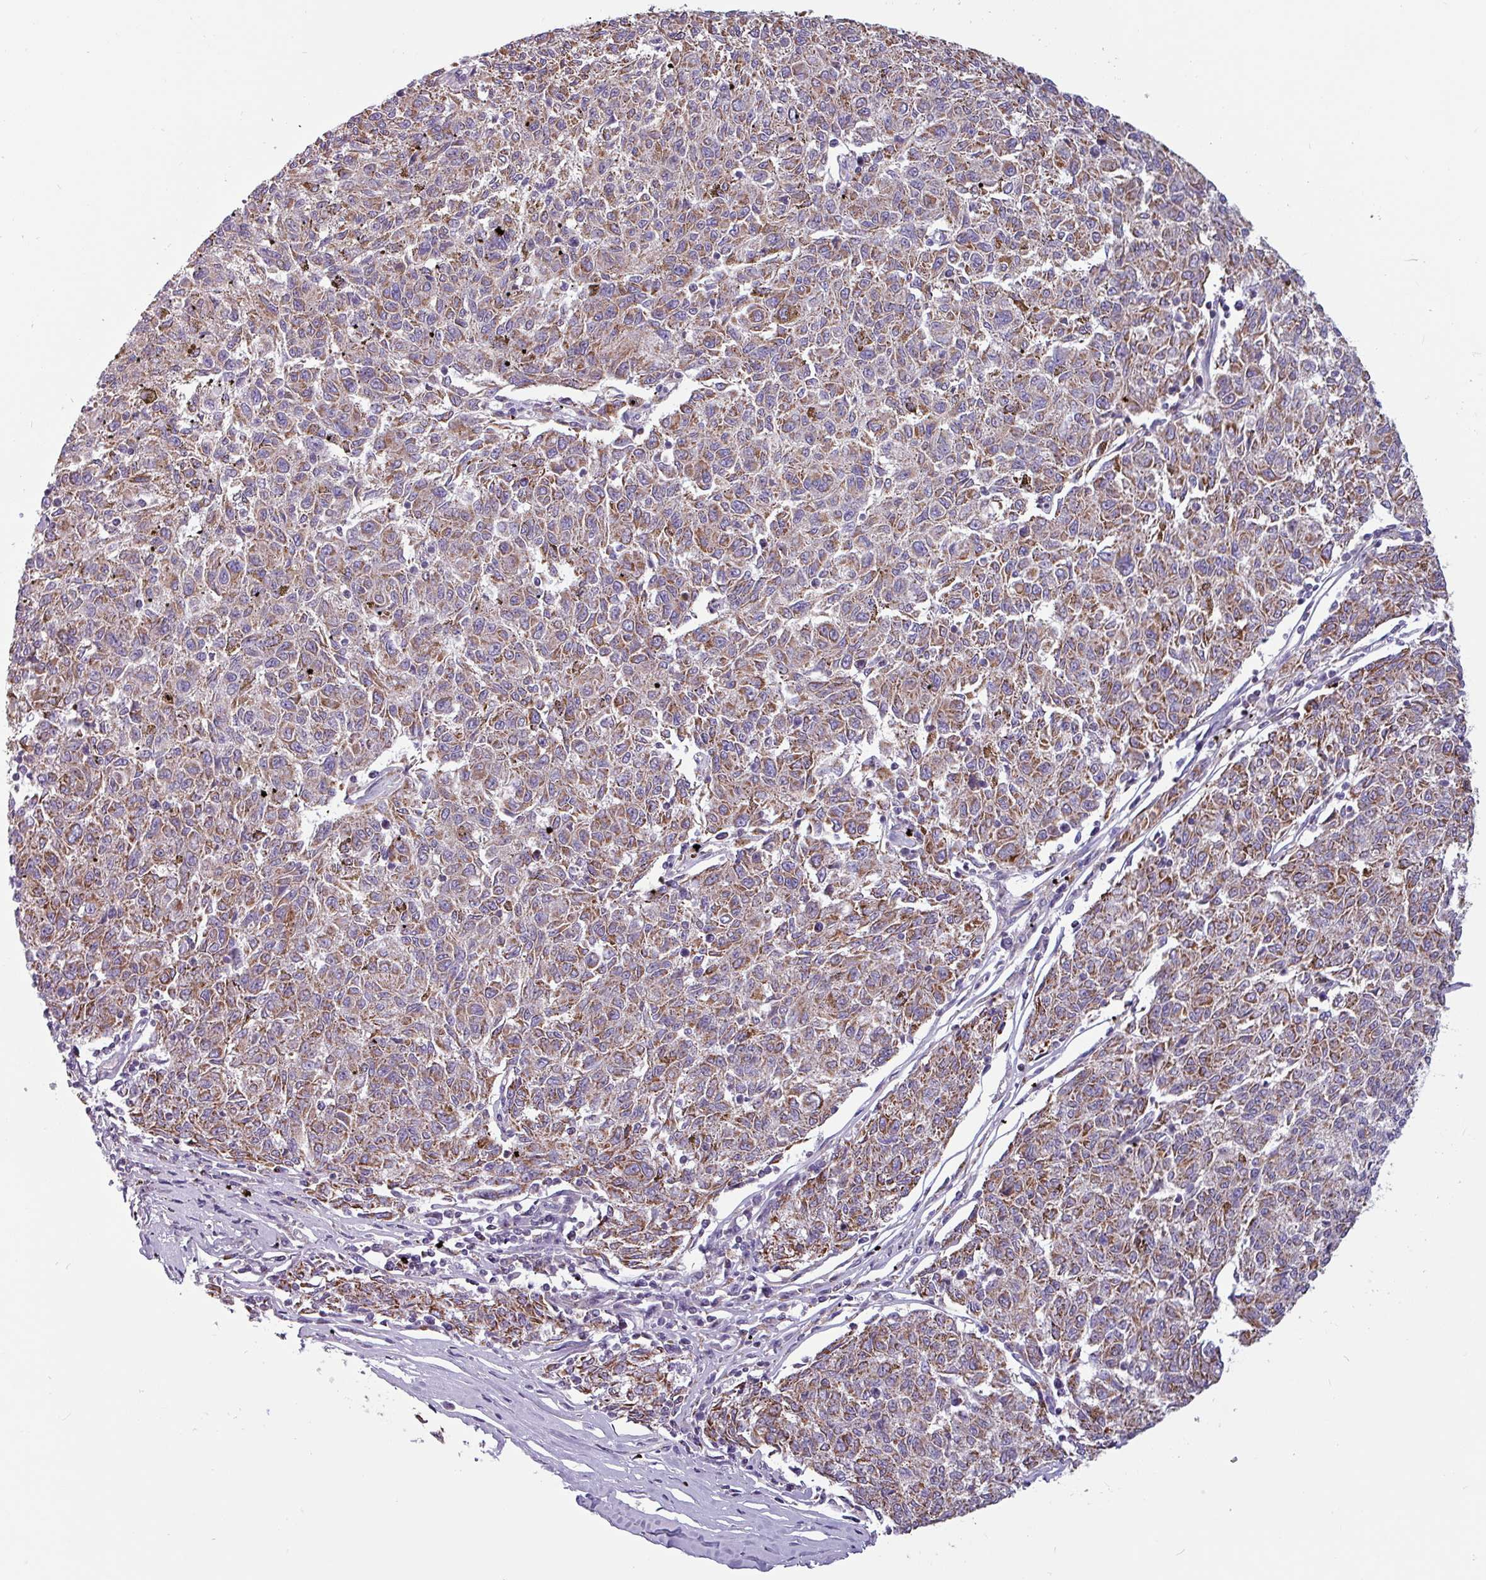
{"staining": {"intensity": "moderate", "quantity": ">75%", "location": "cytoplasmic/membranous"}, "tissue": "melanoma", "cell_type": "Tumor cells", "image_type": "cancer", "snomed": [{"axis": "morphology", "description": "Malignant melanoma, NOS"}, {"axis": "topography", "description": "Skin"}], "caption": "Human melanoma stained with a protein marker demonstrates moderate staining in tumor cells.", "gene": "CAMK1", "patient": {"sex": "female", "age": 72}}